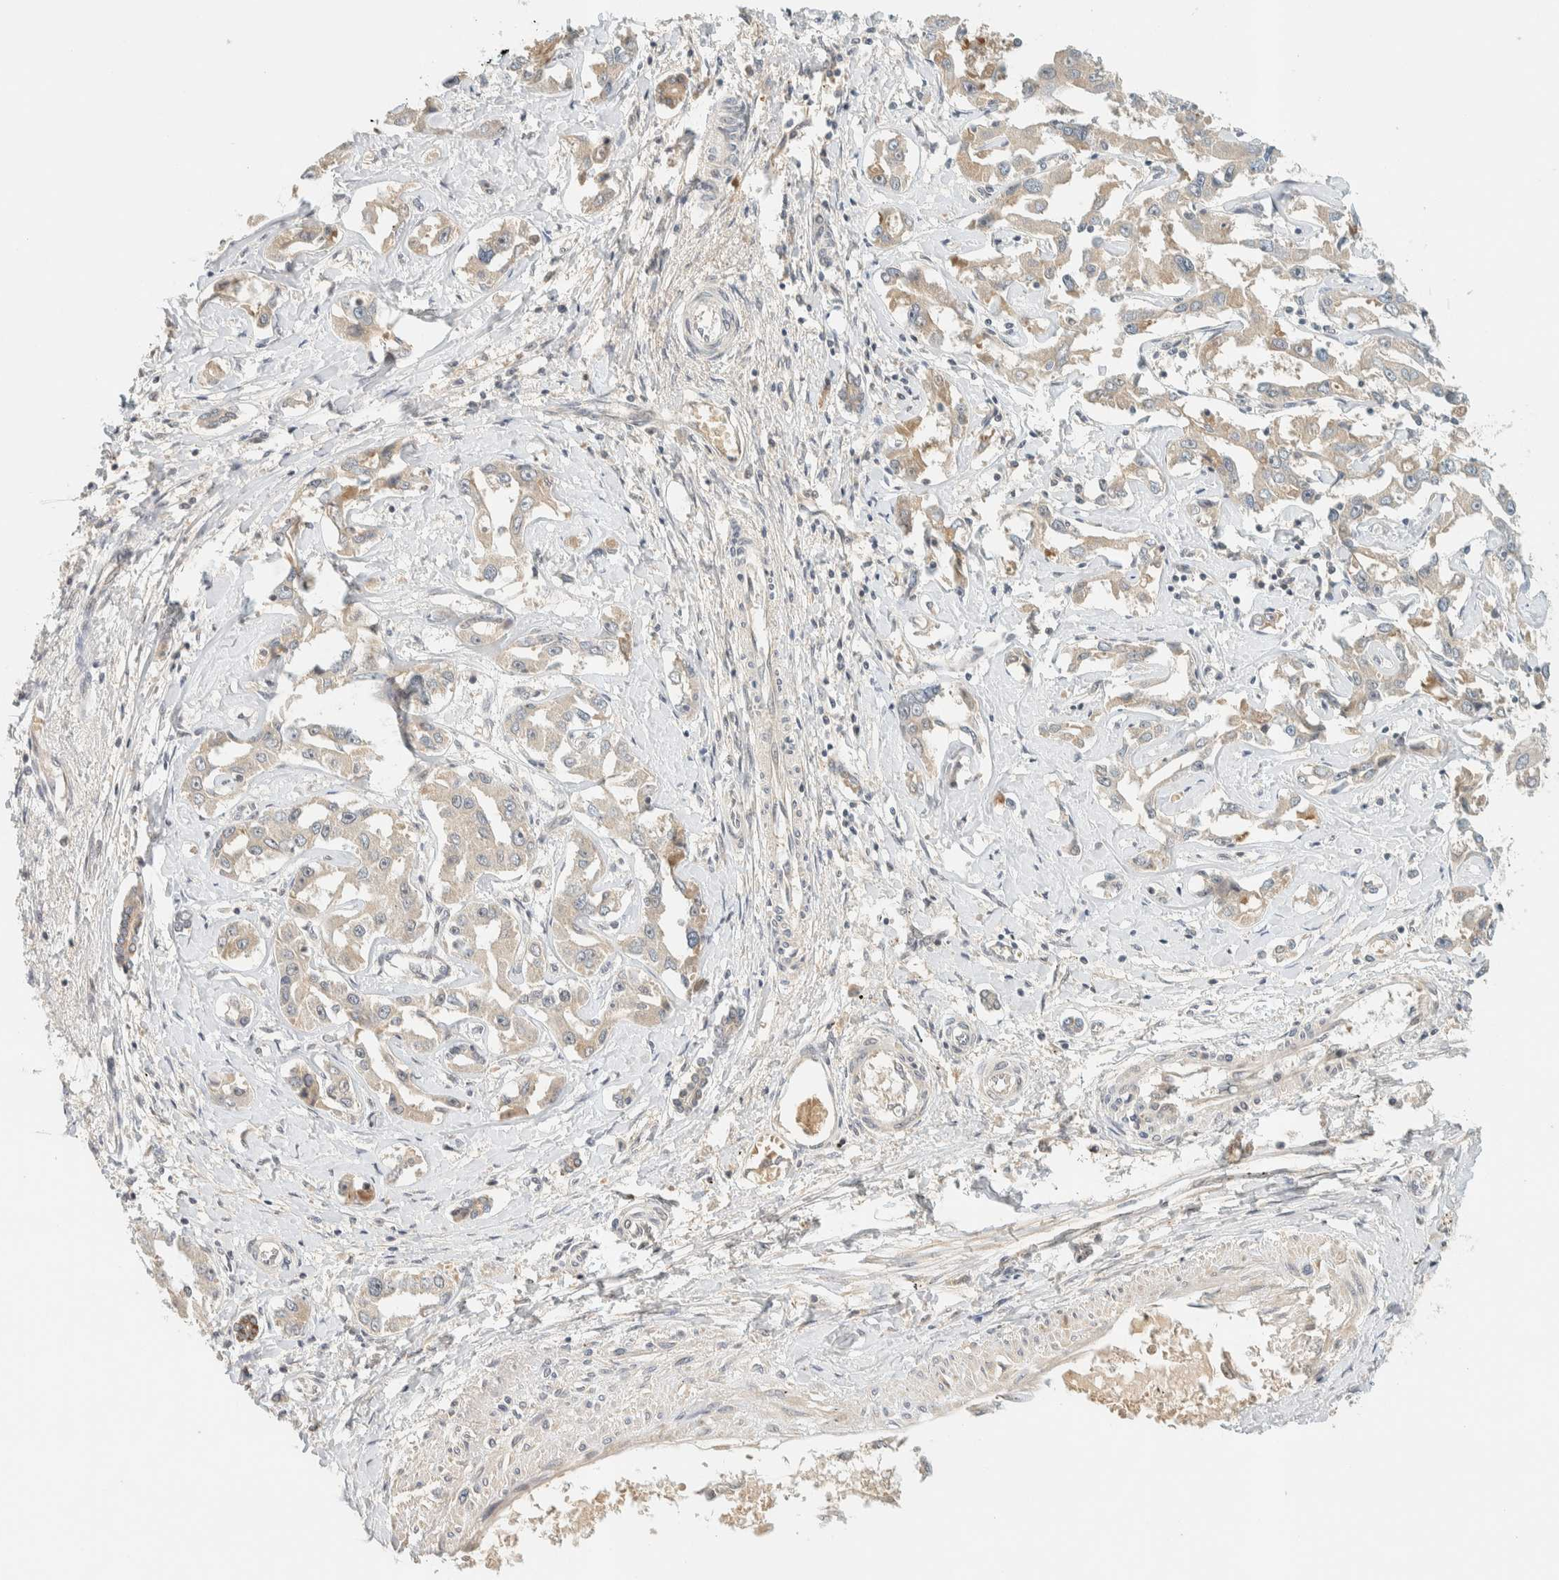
{"staining": {"intensity": "weak", "quantity": ">75%", "location": "cytoplasmic/membranous"}, "tissue": "liver cancer", "cell_type": "Tumor cells", "image_type": "cancer", "snomed": [{"axis": "morphology", "description": "Cholangiocarcinoma"}, {"axis": "topography", "description": "Liver"}], "caption": "Cholangiocarcinoma (liver) was stained to show a protein in brown. There is low levels of weak cytoplasmic/membranous positivity in about >75% of tumor cells. The protein is stained brown, and the nuclei are stained in blue (DAB (3,3'-diaminobenzidine) IHC with brightfield microscopy, high magnification).", "gene": "KIFAP3", "patient": {"sex": "male", "age": 59}}